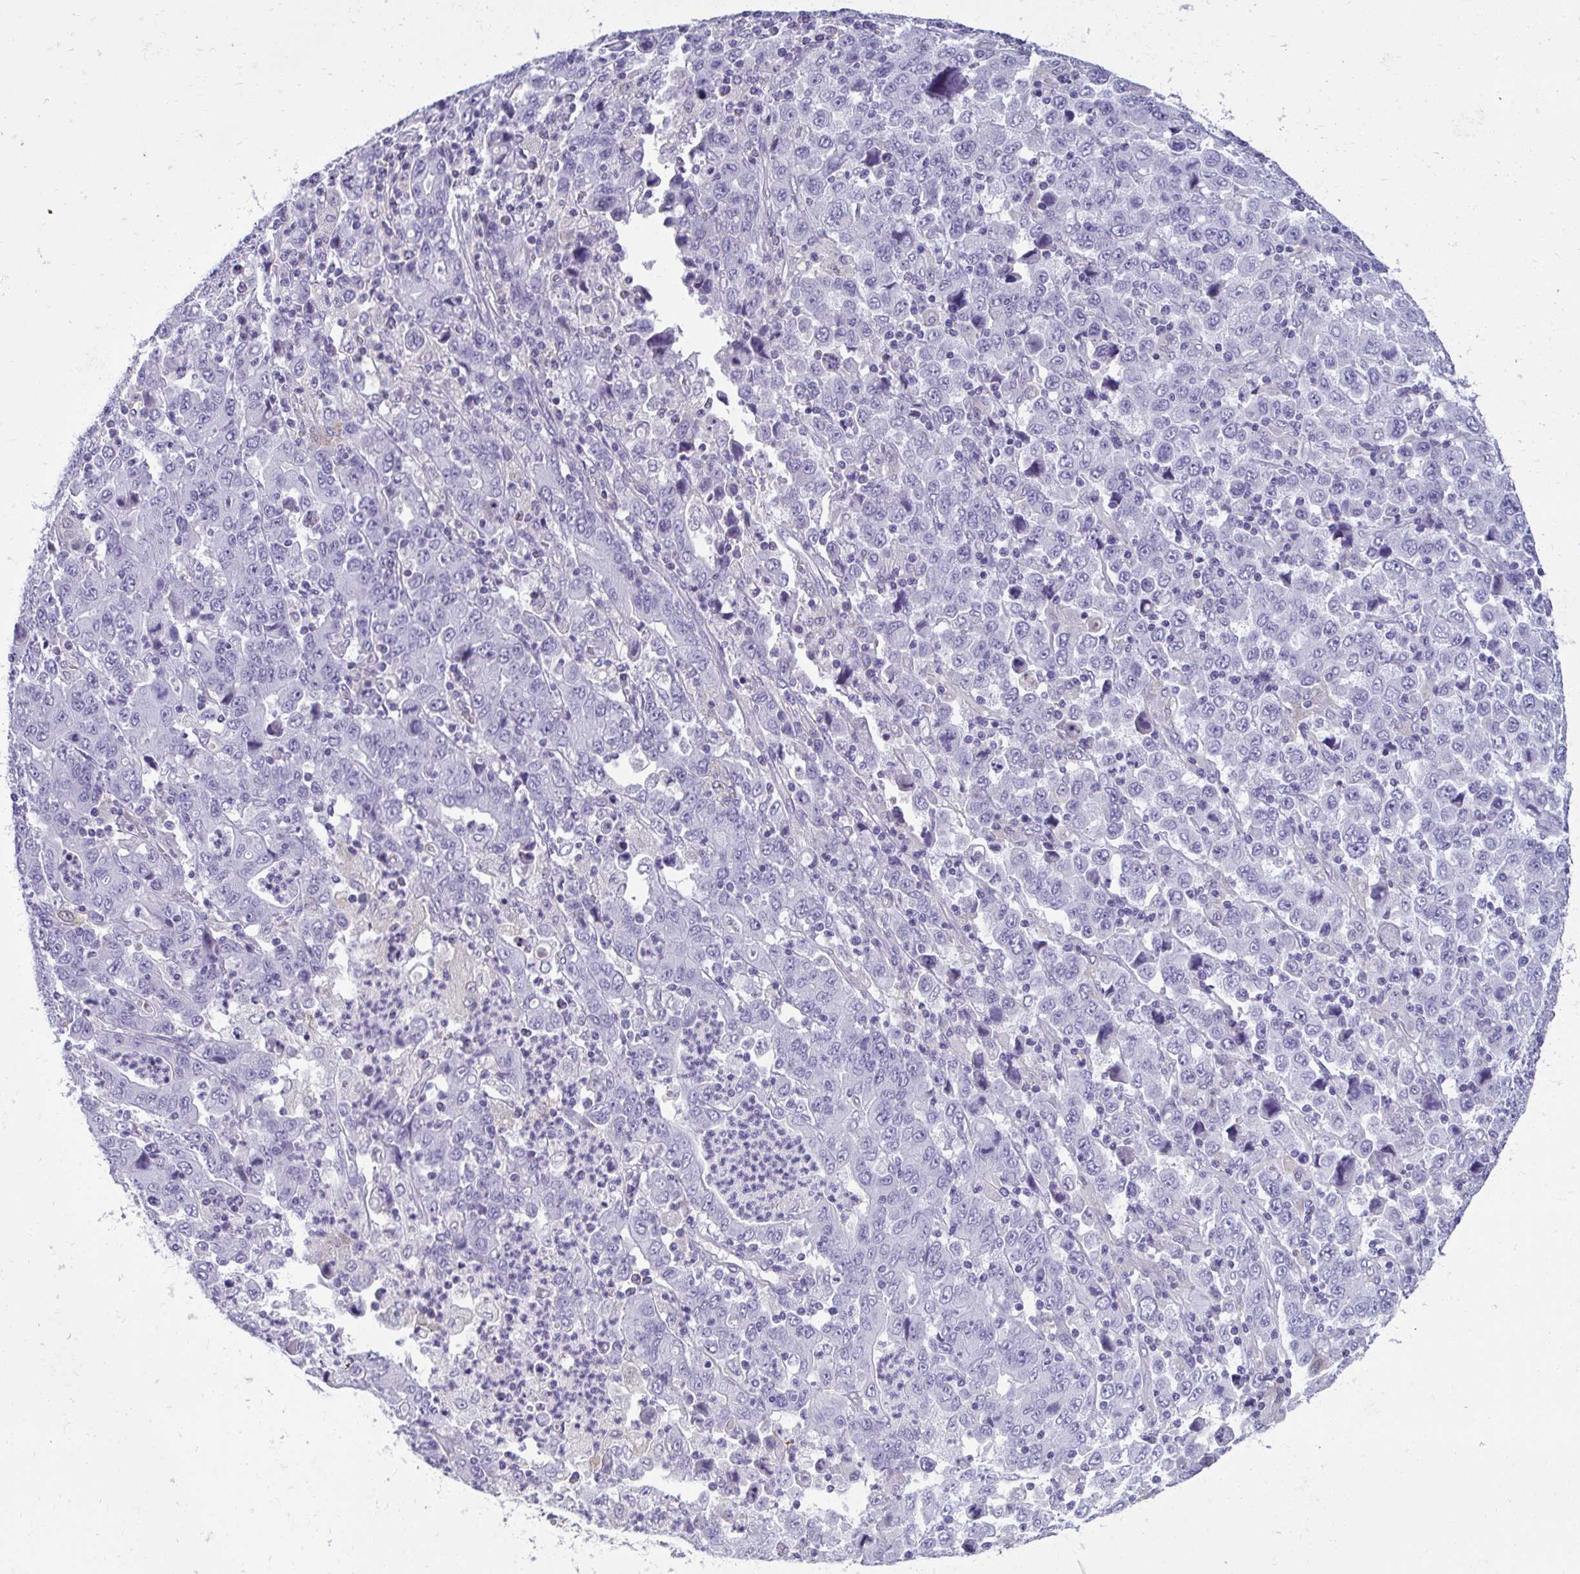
{"staining": {"intensity": "negative", "quantity": "none", "location": "none"}, "tissue": "stomach cancer", "cell_type": "Tumor cells", "image_type": "cancer", "snomed": [{"axis": "morphology", "description": "Adenocarcinoma, NOS"}, {"axis": "topography", "description": "Stomach, upper"}], "caption": "Immunohistochemical staining of stomach adenocarcinoma demonstrates no significant positivity in tumor cells.", "gene": "FABP3", "patient": {"sex": "male", "age": 69}}